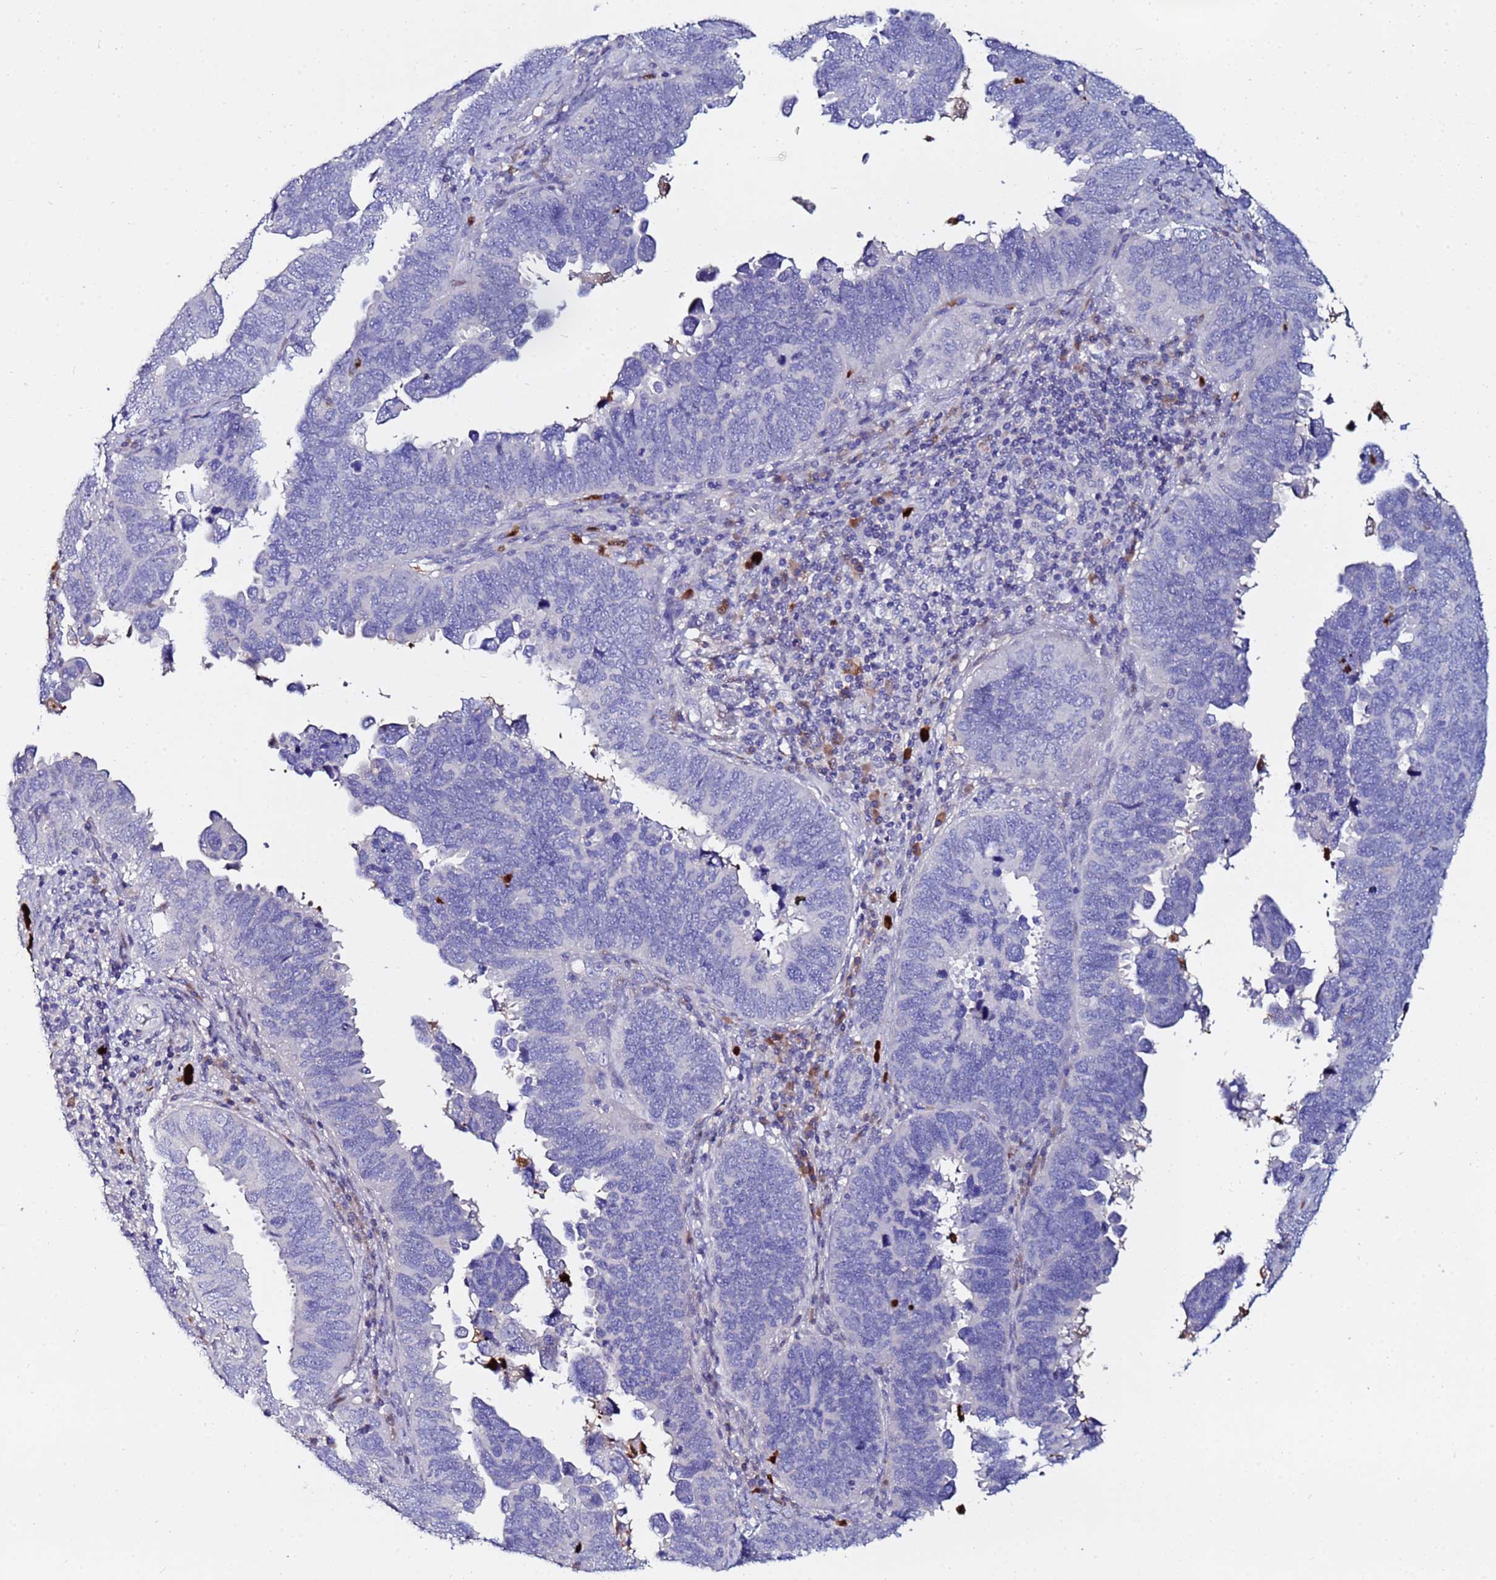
{"staining": {"intensity": "negative", "quantity": "none", "location": "none"}, "tissue": "endometrial cancer", "cell_type": "Tumor cells", "image_type": "cancer", "snomed": [{"axis": "morphology", "description": "Adenocarcinoma, NOS"}, {"axis": "topography", "description": "Endometrium"}], "caption": "Adenocarcinoma (endometrial) was stained to show a protein in brown. There is no significant expression in tumor cells.", "gene": "TUBAL3", "patient": {"sex": "female", "age": 79}}